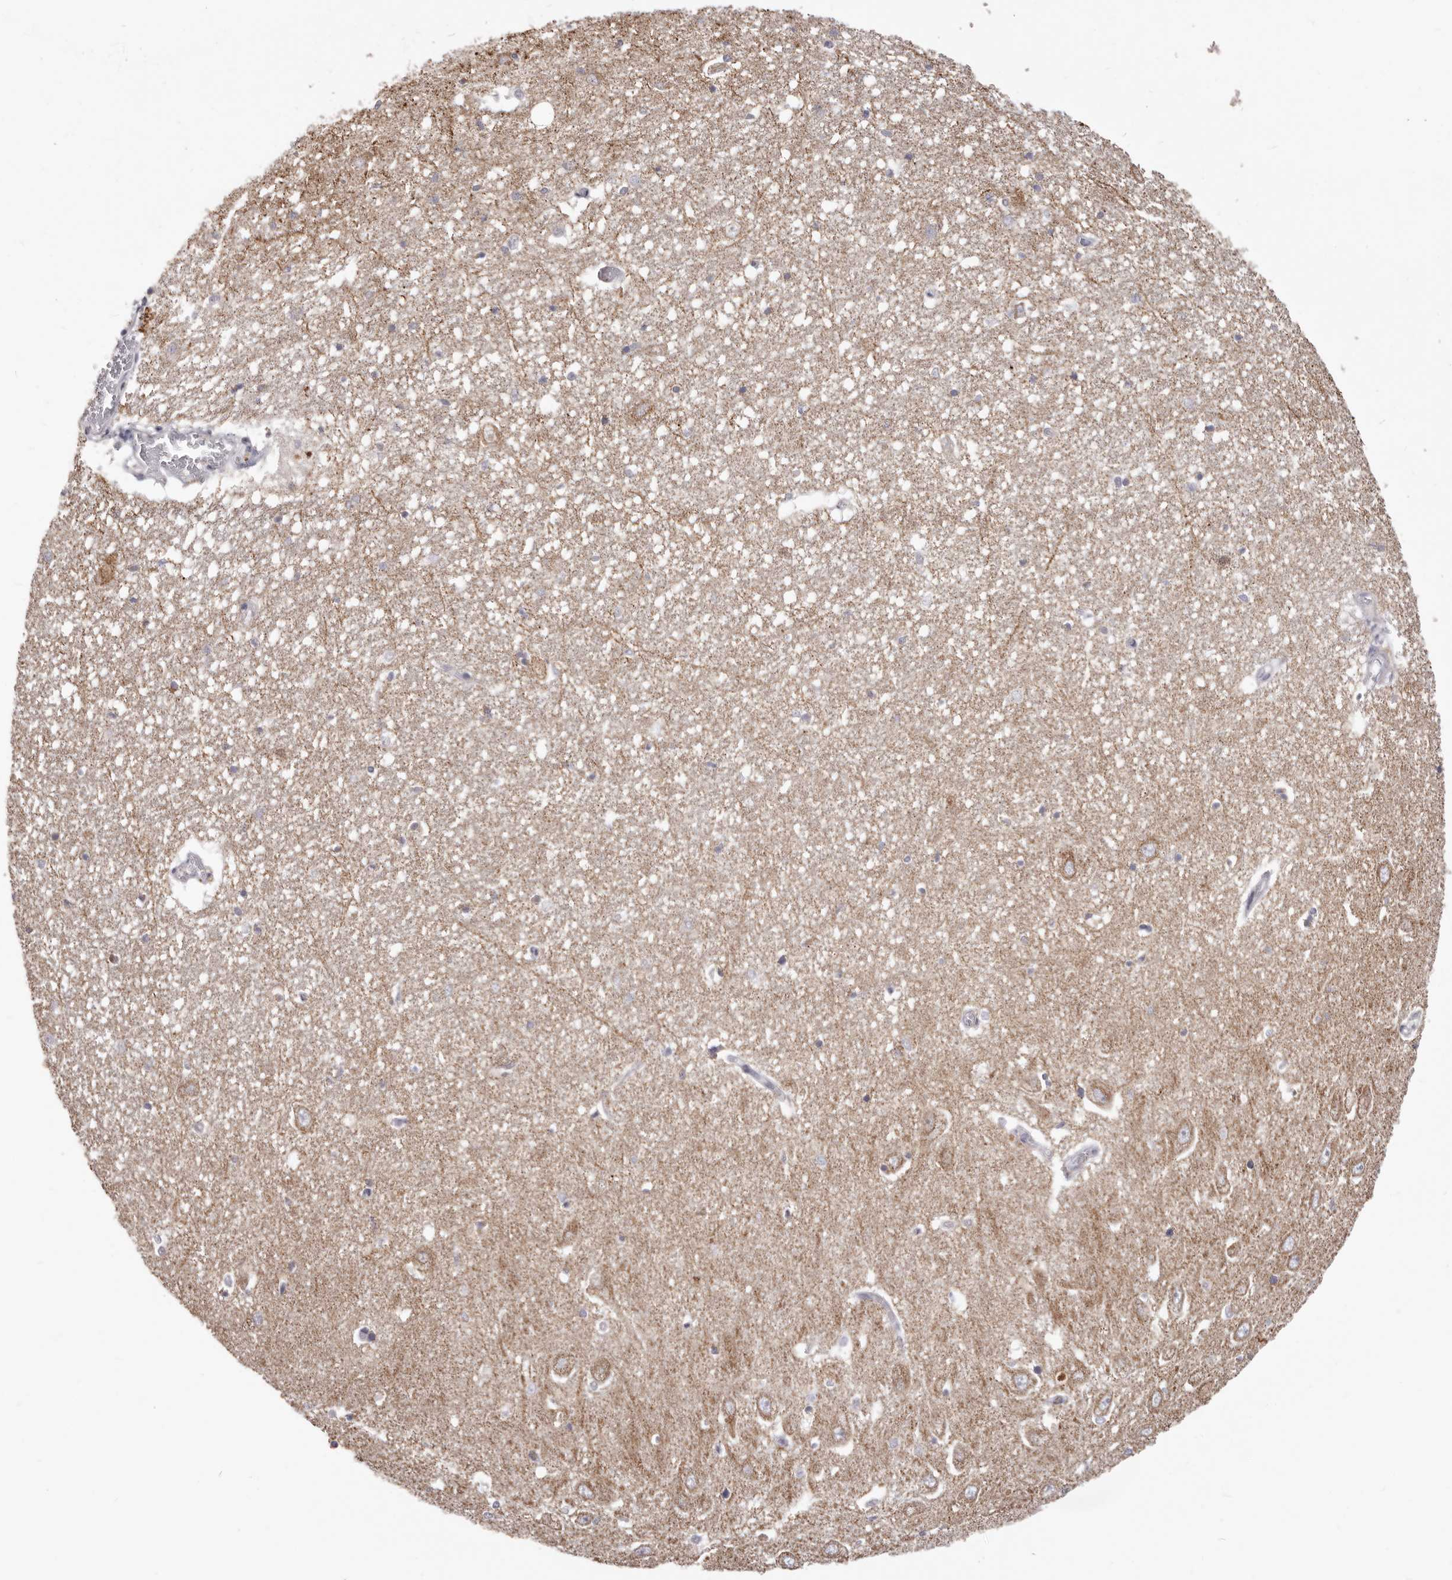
{"staining": {"intensity": "negative", "quantity": "none", "location": "none"}, "tissue": "hippocampus", "cell_type": "Glial cells", "image_type": "normal", "snomed": [{"axis": "morphology", "description": "Normal tissue, NOS"}, {"axis": "topography", "description": "Hippocampus"}], "caption": "The micrograph exhibits no significant positivity in glial cells of hippocampus. Nuclei are stained in blue.", "gene": "PRMT2", "patient": {"sex": "female", "age": 64}}